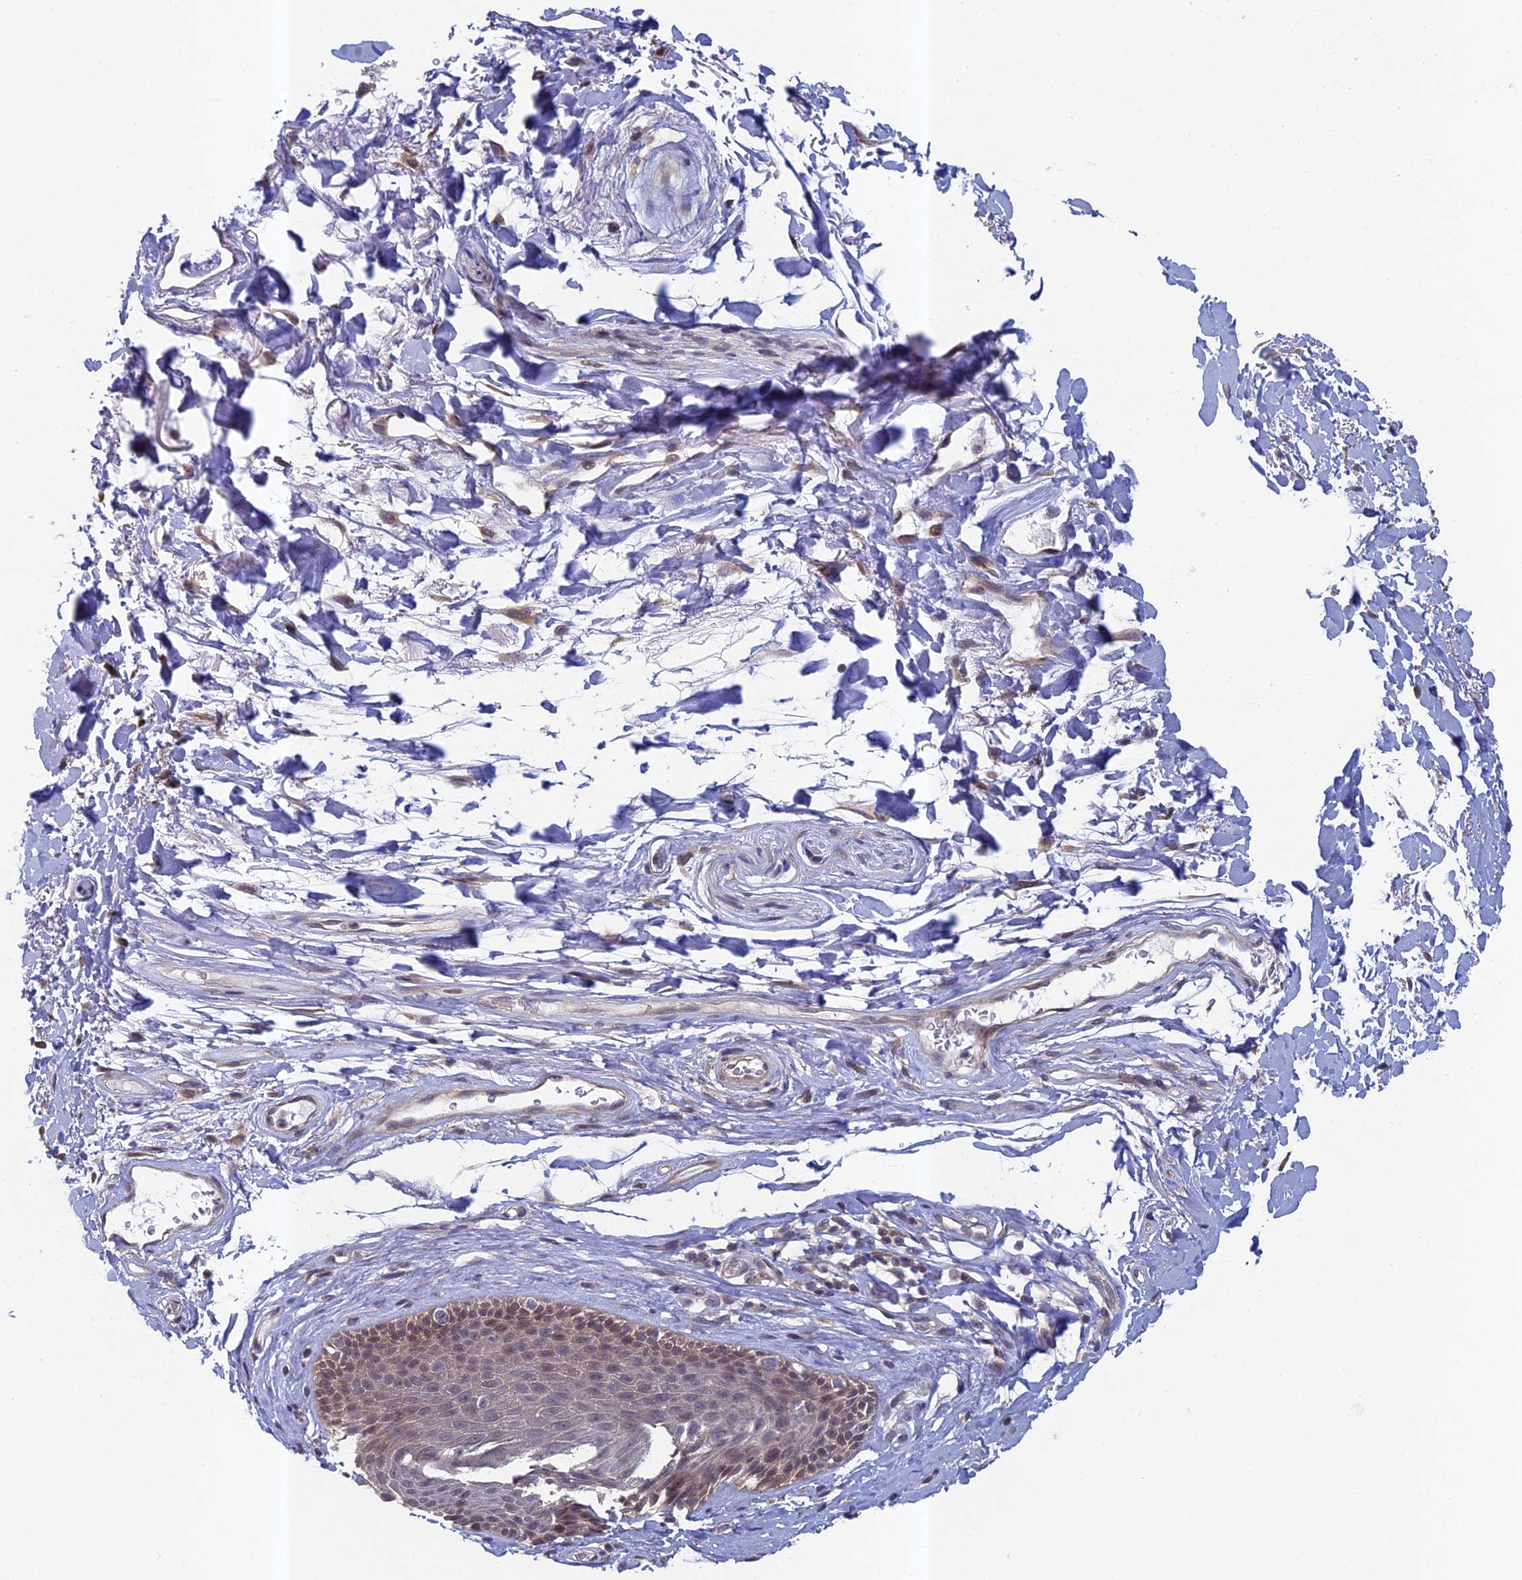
{"staining": {"intensity": "moderate", "quantity": "<25%", "location": "cytoplasmic/membranous,nuclear"}, "tissue": "skin", "cell_type": "Epidermal cells", "image_type": "normal", "snomed": [{"axis": "morphology", "description": "Normal tissue, NOS"}, {"axis": "topography", "description": "Anal"}], "caption": "DAB (3,3'-diaminobenzidine) immunohistochemical staining of unremarkable human skin displays moderate cytoplasmic/membranous,nuclear protein expression in approximately <25% of epidermal cells.", "gene": "DIXDC1", "patient": {"sex": "male", "age": 74}}